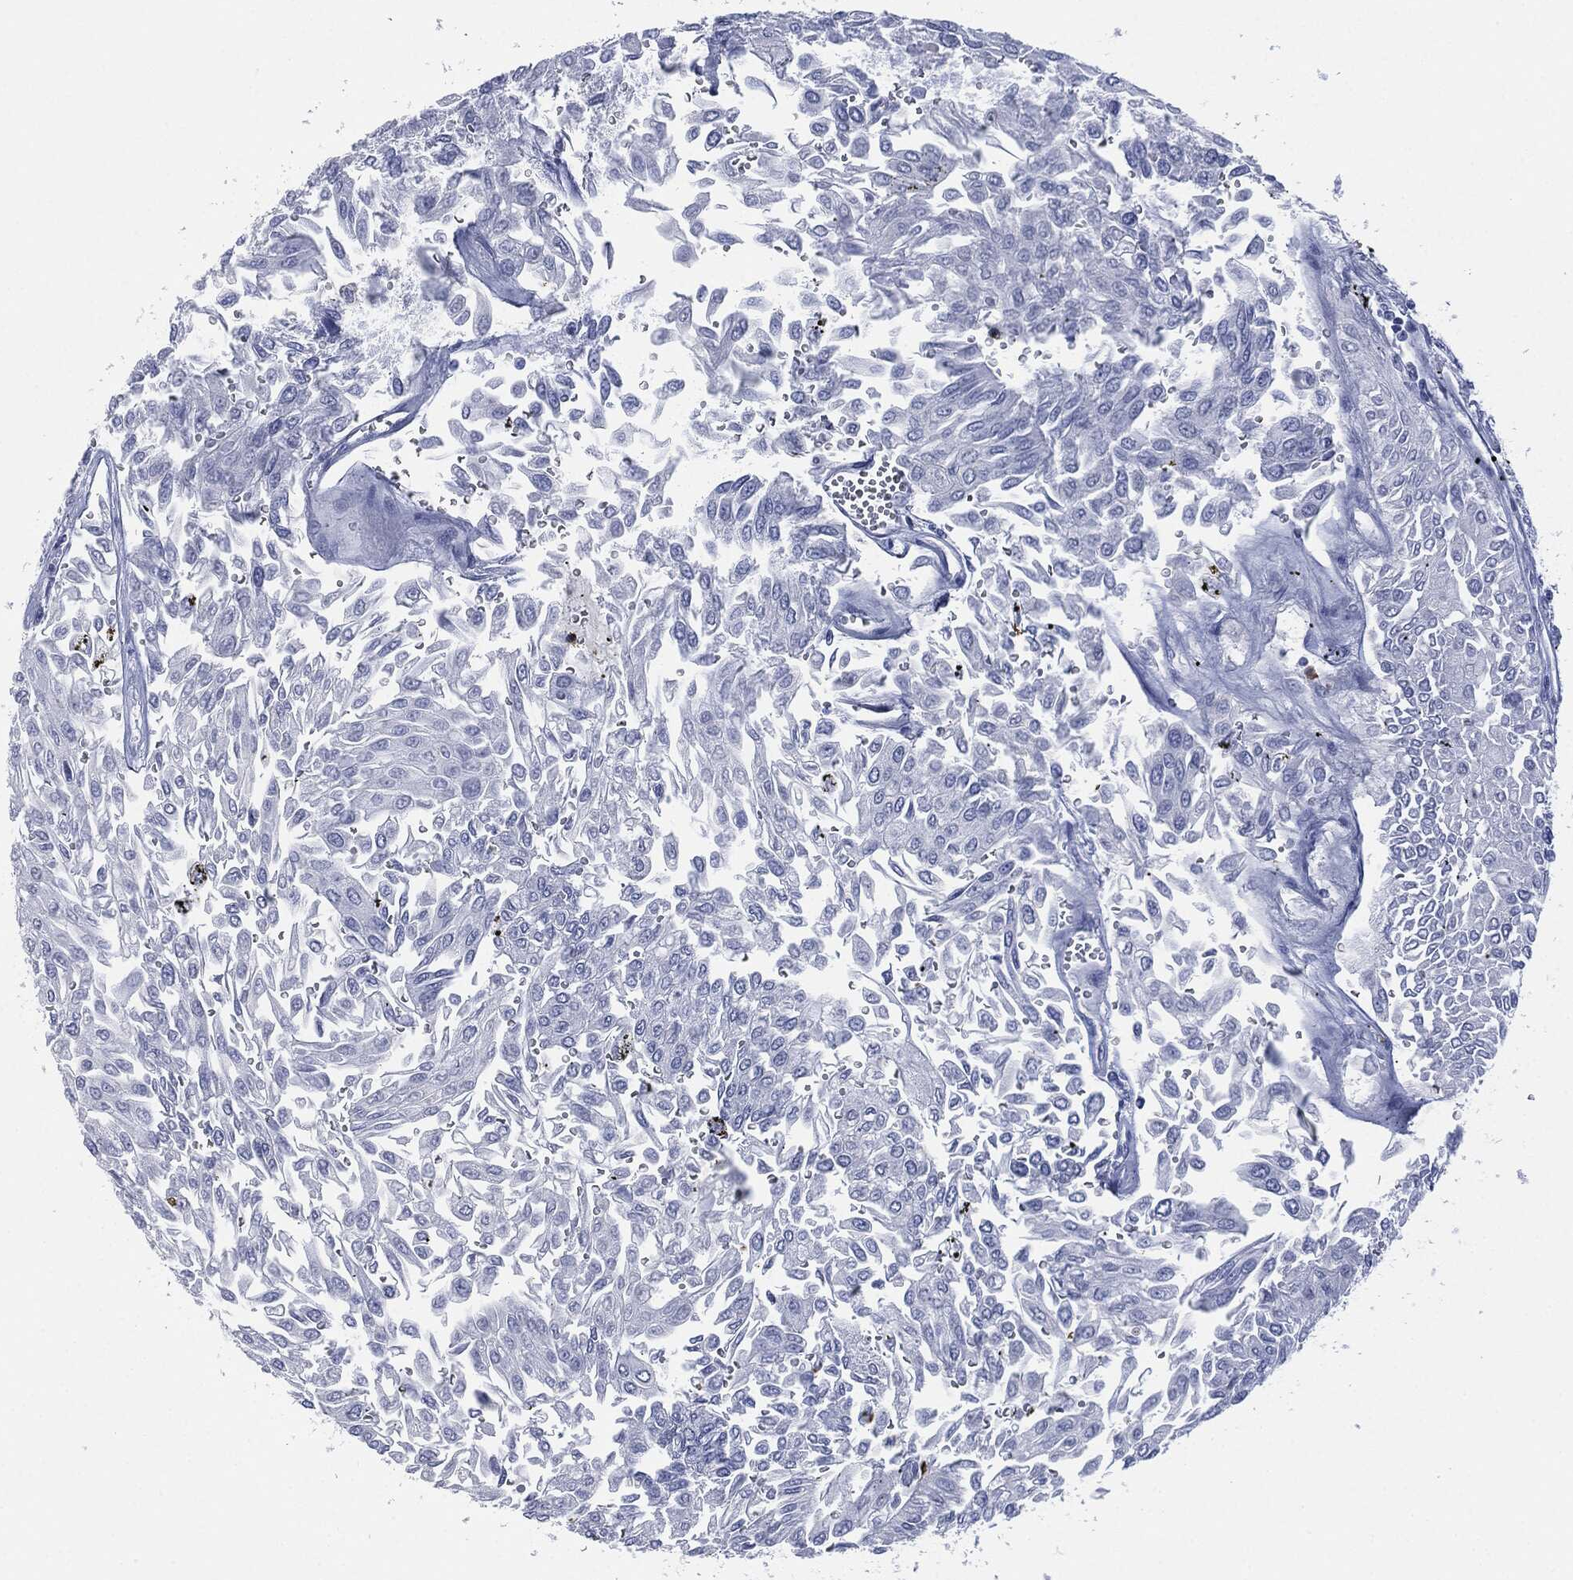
{"staining": {"intensity": "negative", "quantity": "none", "location": "none"}, "tissue": "urothelial cancer", "cell_type": "Tumor cells", "image_type": "cancer", "snomed": [{"axis": "morphology", "description": "Urothelial carcinoma, Low grade"}, {"axis": "topography", "description": "Urinary bladder"}], "caption": "Tumor cells show no significant protein positivity in urothelial carcinoma (low-grade).", "gene": "CEACAM8", "patient": {"sex": "male", "age": 67}}